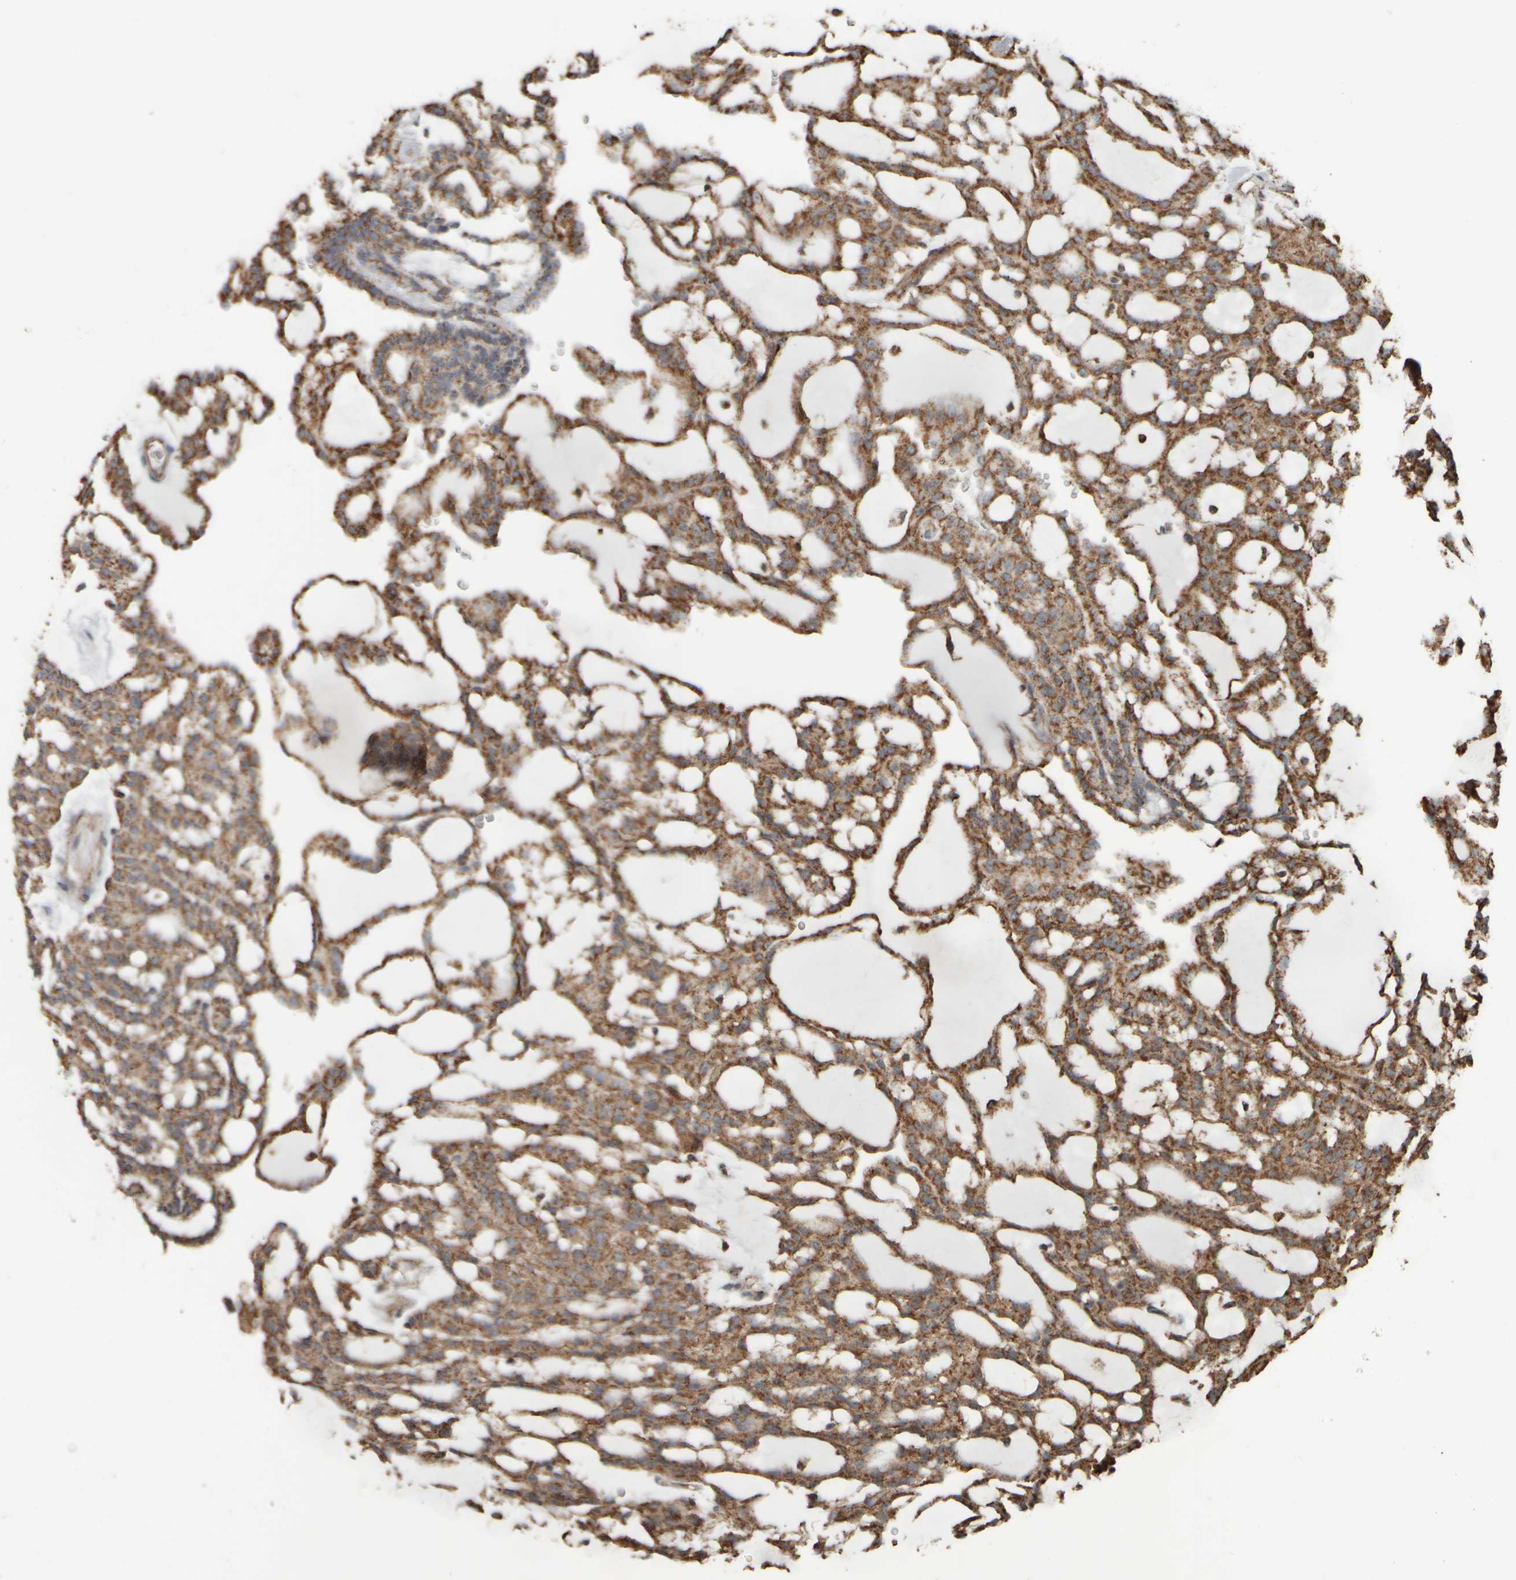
{"staining": {"intensity": "moderate", "quantity": ">75%", "location": "cytoplasmic/membranous"}, "tissue": "renal cancer", "cell_type": "Tumor cells", "image_type": "cancer", "snomed": [{"axis": "morphology", "description": "Adenocarcinoma, NOS"}, {"axis": "topography", "description": "Kidney"}], "caption": "Immunohistochemical staining of human renal adenocarcinoma reveals medium levels of moderate cytoplasmic/membranous protein expression in about >75% of tumor cells.", "gene": "APBB2", "patient": {"sex": "male", "age": 63}}